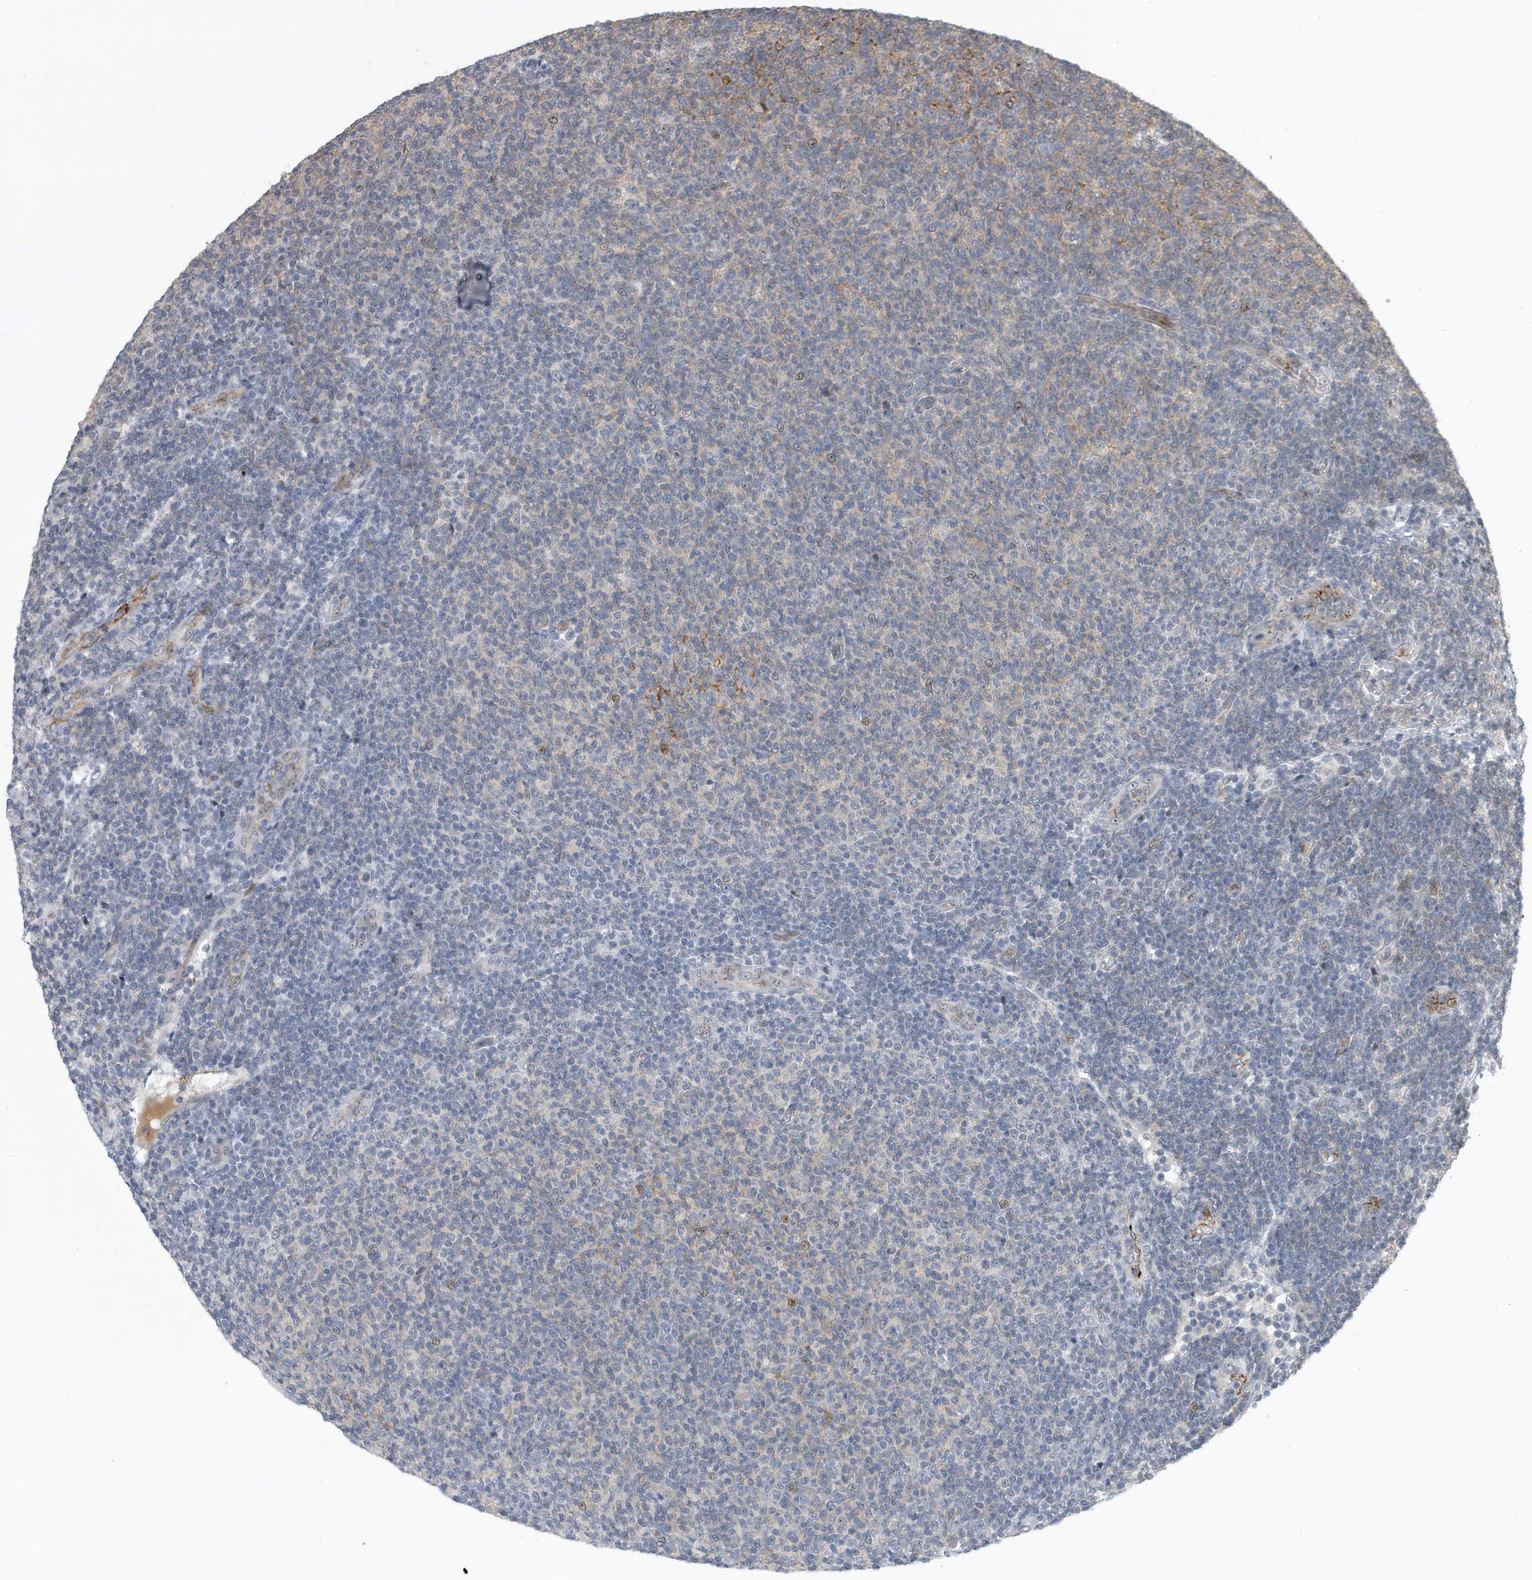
{"staining": {"intensity": "negative", "quantity": "none", "location": "none"}, "tissue": "lymphoma", "cell_type": "Tumor cells", "image_type": "cancer", "snomed": [{"axis": "morphology", "description": "Malignant lymphoma, non-Hodgkin's type, Low grade"}, {"axis": "topography", "description": "Lymph node"}], "caption": "Lymphoma was stained to show a protein in brown. There is no significant staining in tumor cells.", "gene": "PGBD2", "patient": {"sex": "male", "age": 66}}